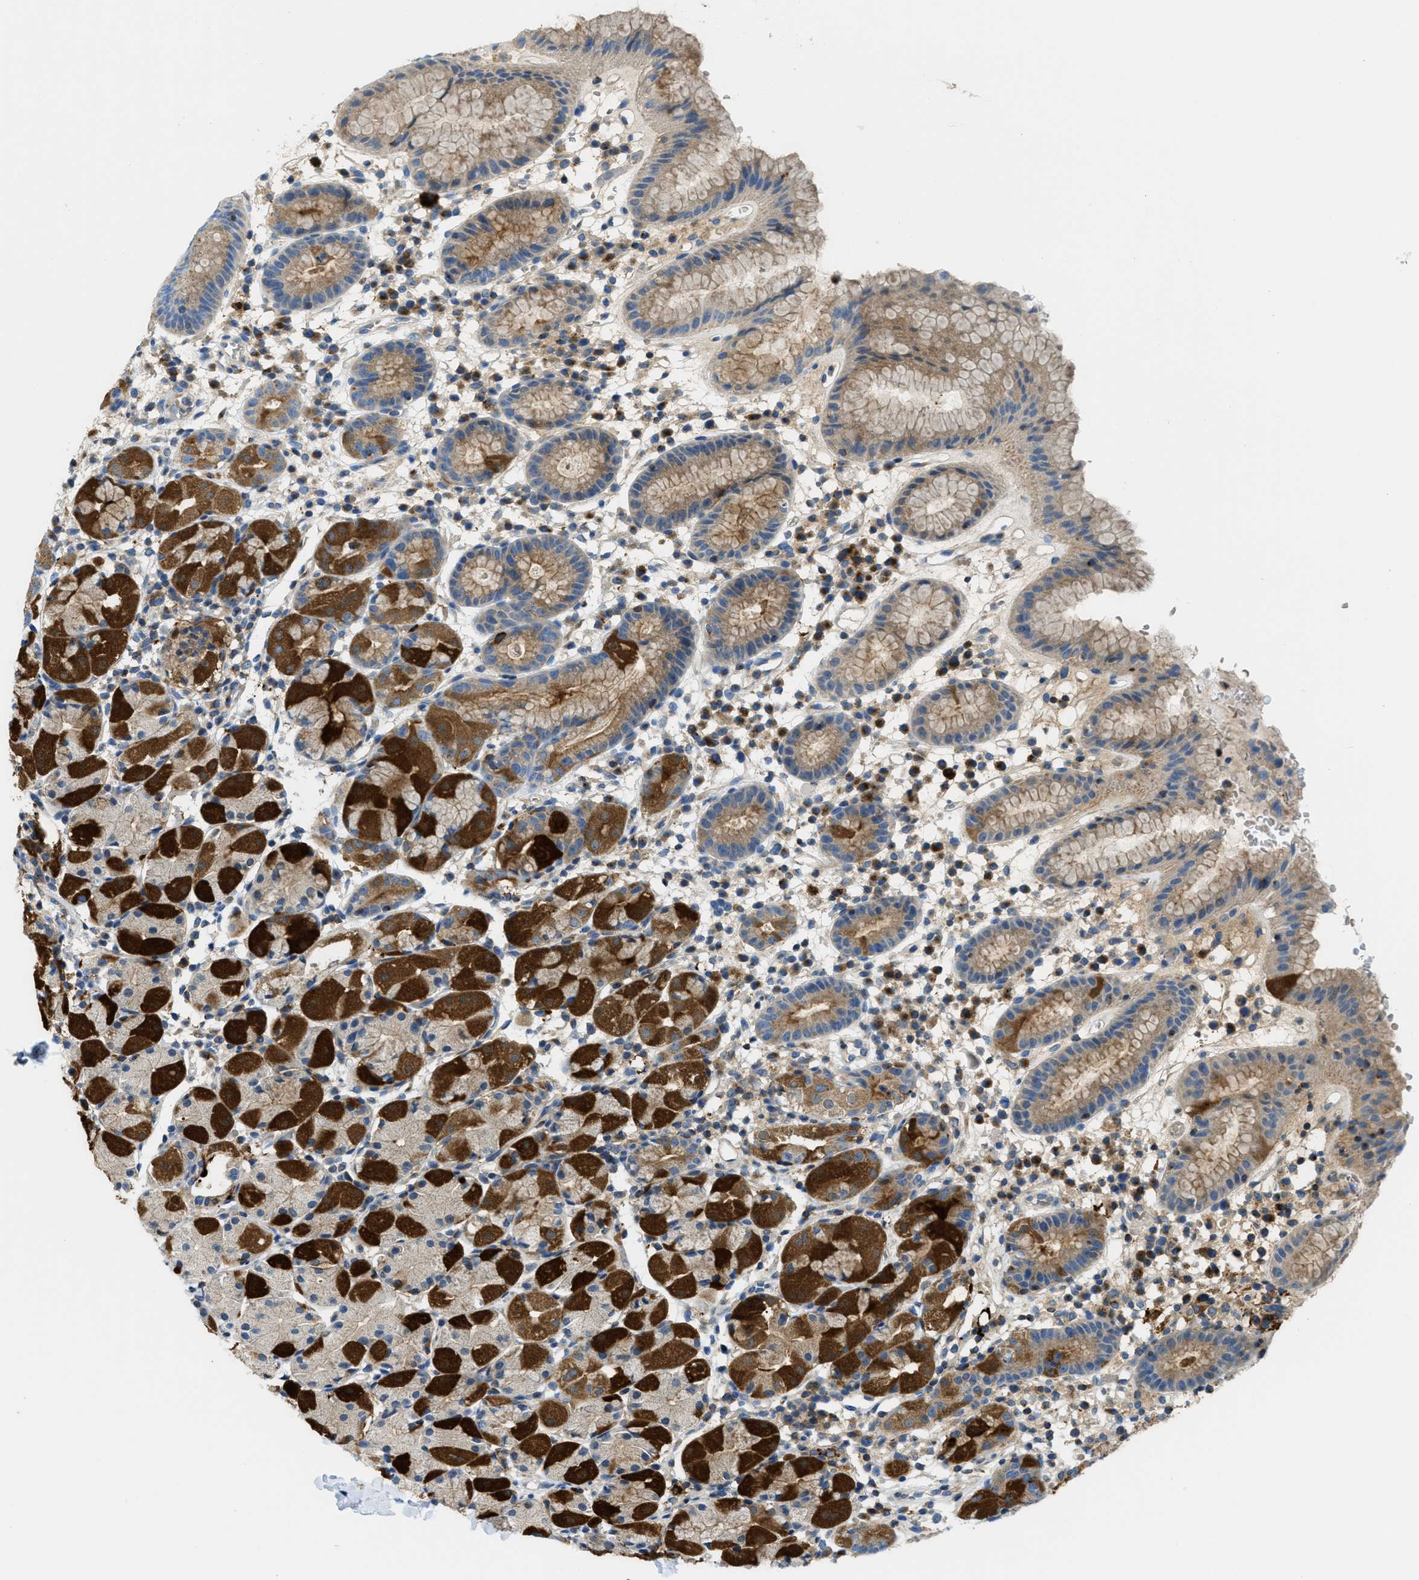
{"staining": {"intensity": "strong", "quantity": "25%-75%", "location": "cytoplasmic/membranous"}, "tissue": "stomach", "cell_type": "Glandular cells", "image_type": "normal", "snomed": [{"axis": "morphology", "description": "Normal tissue, NOS"}, {"axis": "topography", "description": "Stomach"}, {"axis": "topography", "description": "Stomach, lower"}], "caption": "A photomicrograph showing strong cytoplasmic/membranous staining in approximately 25%-75% of glandular cells in benign stomach, as visualized by brown immunohistochemical staining.", "gene": "RFFL", "patient": {"sex": "female", "age": 75}}